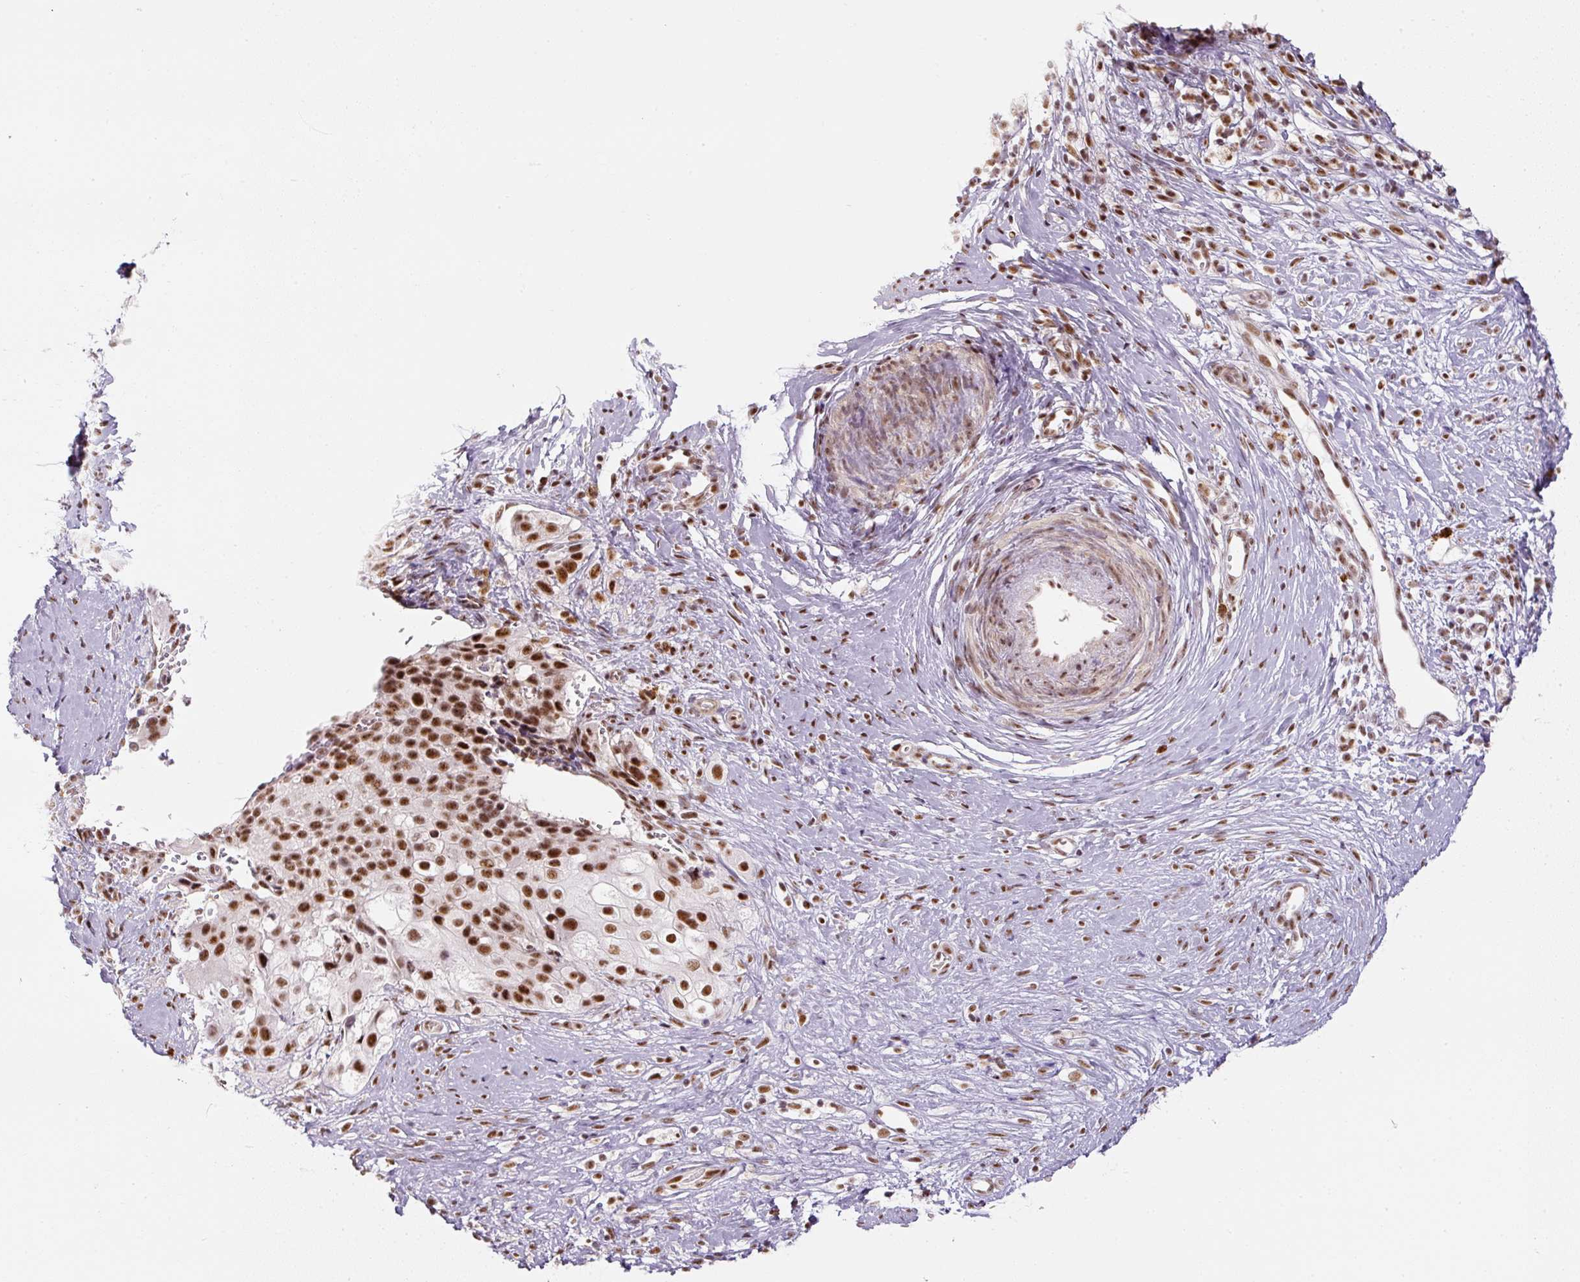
{"staining": {"intensity": "strong", "quantity": ">75%", "location": "nuclear"}, "tissue": "cervical cancer", "cell_type": "Tumor cells", "image_type": "cancer", "snomed": [{"axis": "morphology", "description": "Squamous cell carcinoma, NOS"}, {"axis": "topography", "description": "Cervix"}], "caption": "Immunohistochemical staining of human cervical cancer demonstrates high levels of strong nuclear positivity in approximately >75% of tumor cells. (DAB (3,3'-diaminobenzidine) = brown stain, brightfield microscopy at high magnification).", "gene": "U2AF2", "patient": {"sex": "female", "age": 44}}